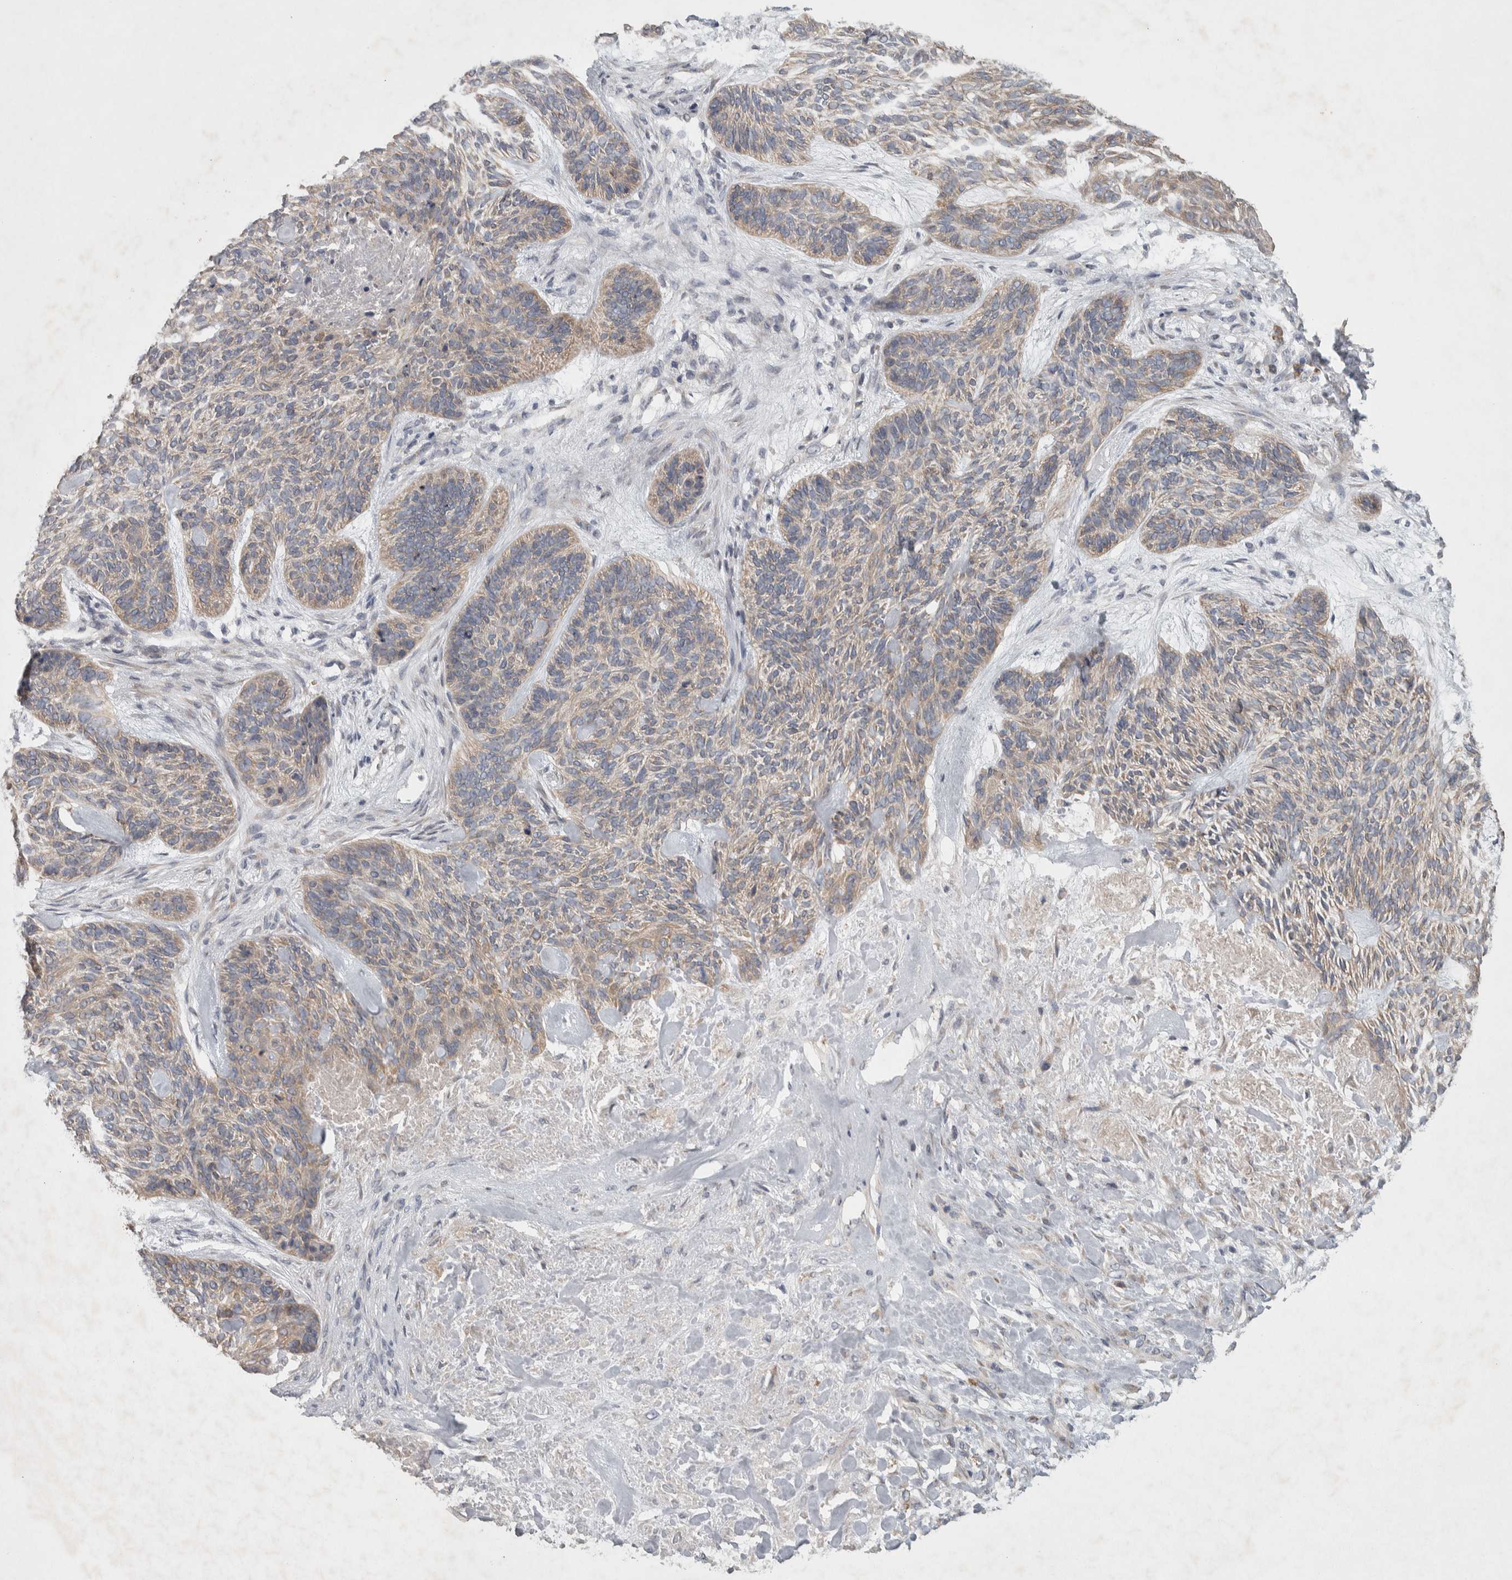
{"staining": {"intensity": "weak", "quantity": "25%-75%", "location": "cytoplasmic/membranous"}, "tissue": "skin cancer", "cell_type": "Tumor cells", "image_type": "cancer", "snomed": [{"axis": "morphology", "description": "Basal cell carcinoma"}, {"axis": "topography", "description": "Skin"}], "caption": "This histopathology image shows basal cell carcinoma (skin) stained with immunohistochemistry to label a protein in brown. The cytoplasmic/membranous of tumor cells show weak positivity for the protein. Nuclei are counter-stained blue.", "gene": "SRP68", "patient": {"sex": "male", "age": 55}}